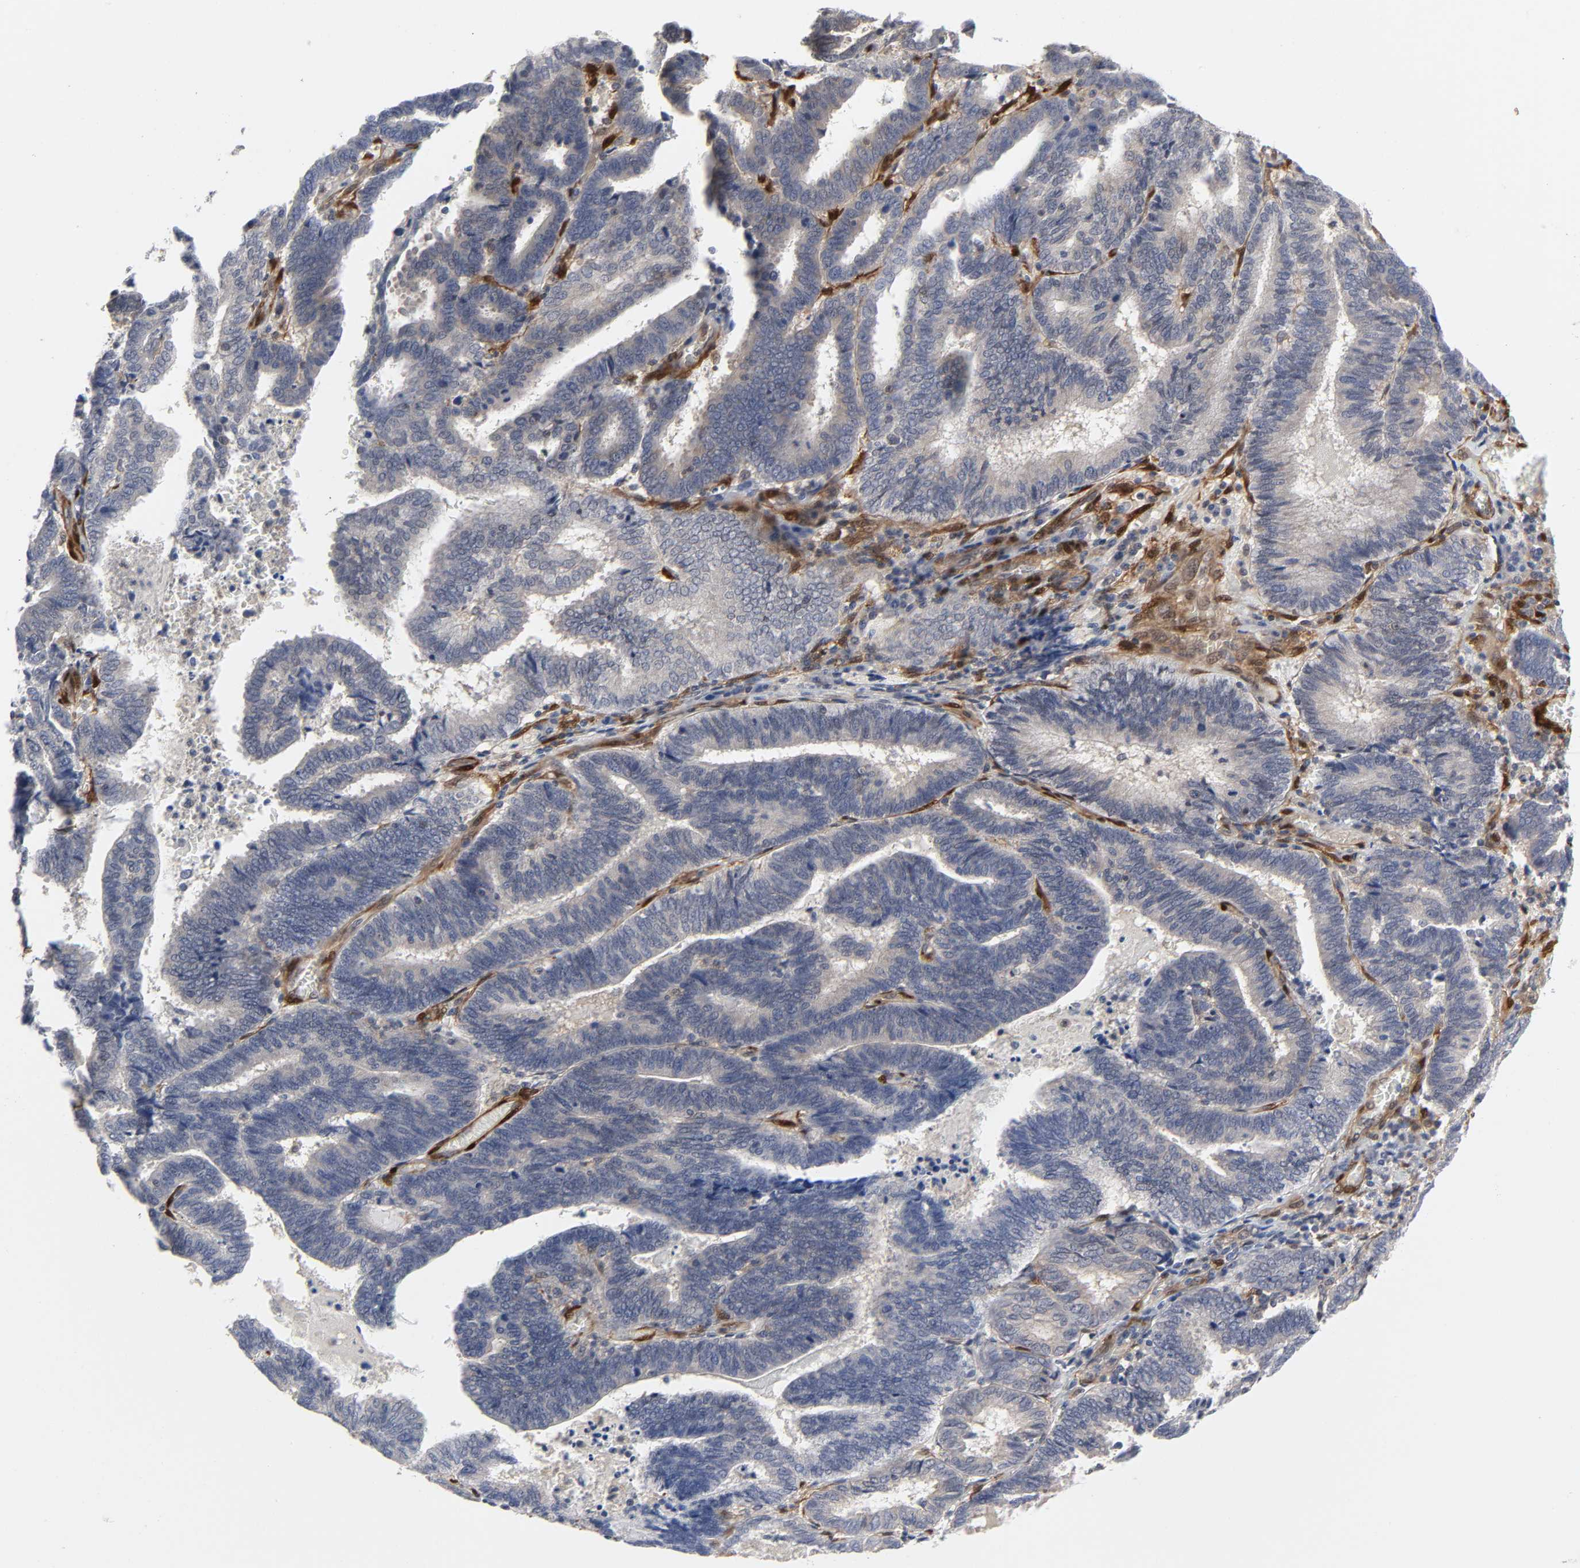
{"staining": {"intensity": "weak", "quantity": ">75%", "location": "cytoplasmic/membranous"}, "tissue": "endometrial cancer", "cell_type": "Tumor cells", "image_type": "cancer", "snomed": [{"axis": "morphology", "description": "Adenocarcinoma, NOS"}, {"axis": "topography", "description": "Uterus"}], "caption": "Tumor cells reveal low levels of weak cytoplasmic/membranous staining in approximately >75% of cells in endometrial cancer (adenocarcinoma).", "gene": "PTEN", "patient": {"sex": "female", "age": 83}}